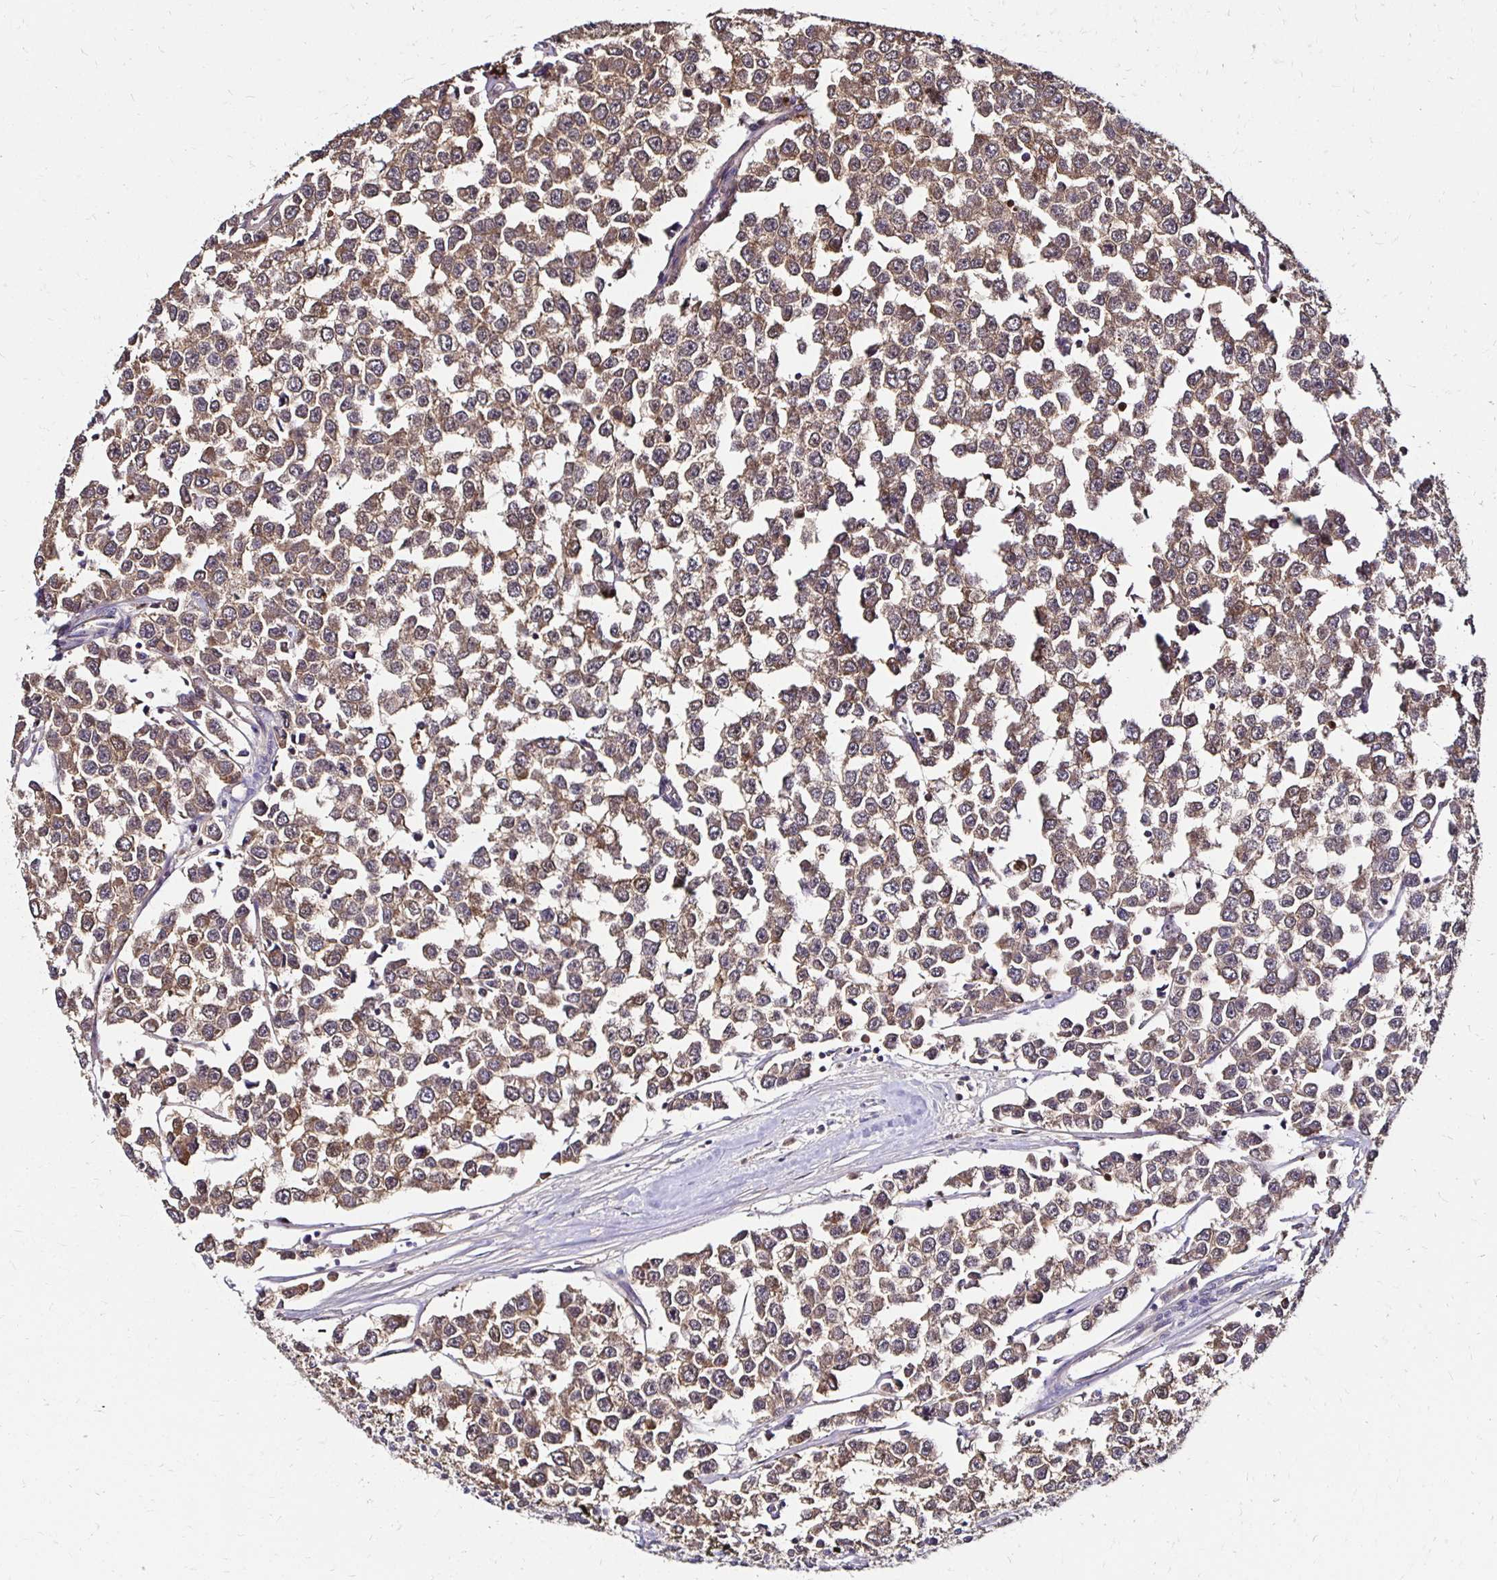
{"staining": {"intensity": "moderate", "quantity": ">75%", "location": "cytoplasmic/membranous,nuclear"}, "tissue": "testis cancer", "cell_type": "Tumor cells", "image_type": "cancer", "snomed": [{"axis": "morphology", "description": "Seminoma, NOS"}, {"axis": "morphology", "description": "Carcinoma, Embryonal, NOS"}, {"axis": "topography", "description": "Testis"}], "caption": "A high-resolution photomicrograph shows immunohistochemistry staining of testis seminoma, which reveals moderate cytoplasmic/membranous and nuclear positivity in about >75% of tumor cells.", "gene": "TXN", "patient": {"sex": "male", "age": 52}}